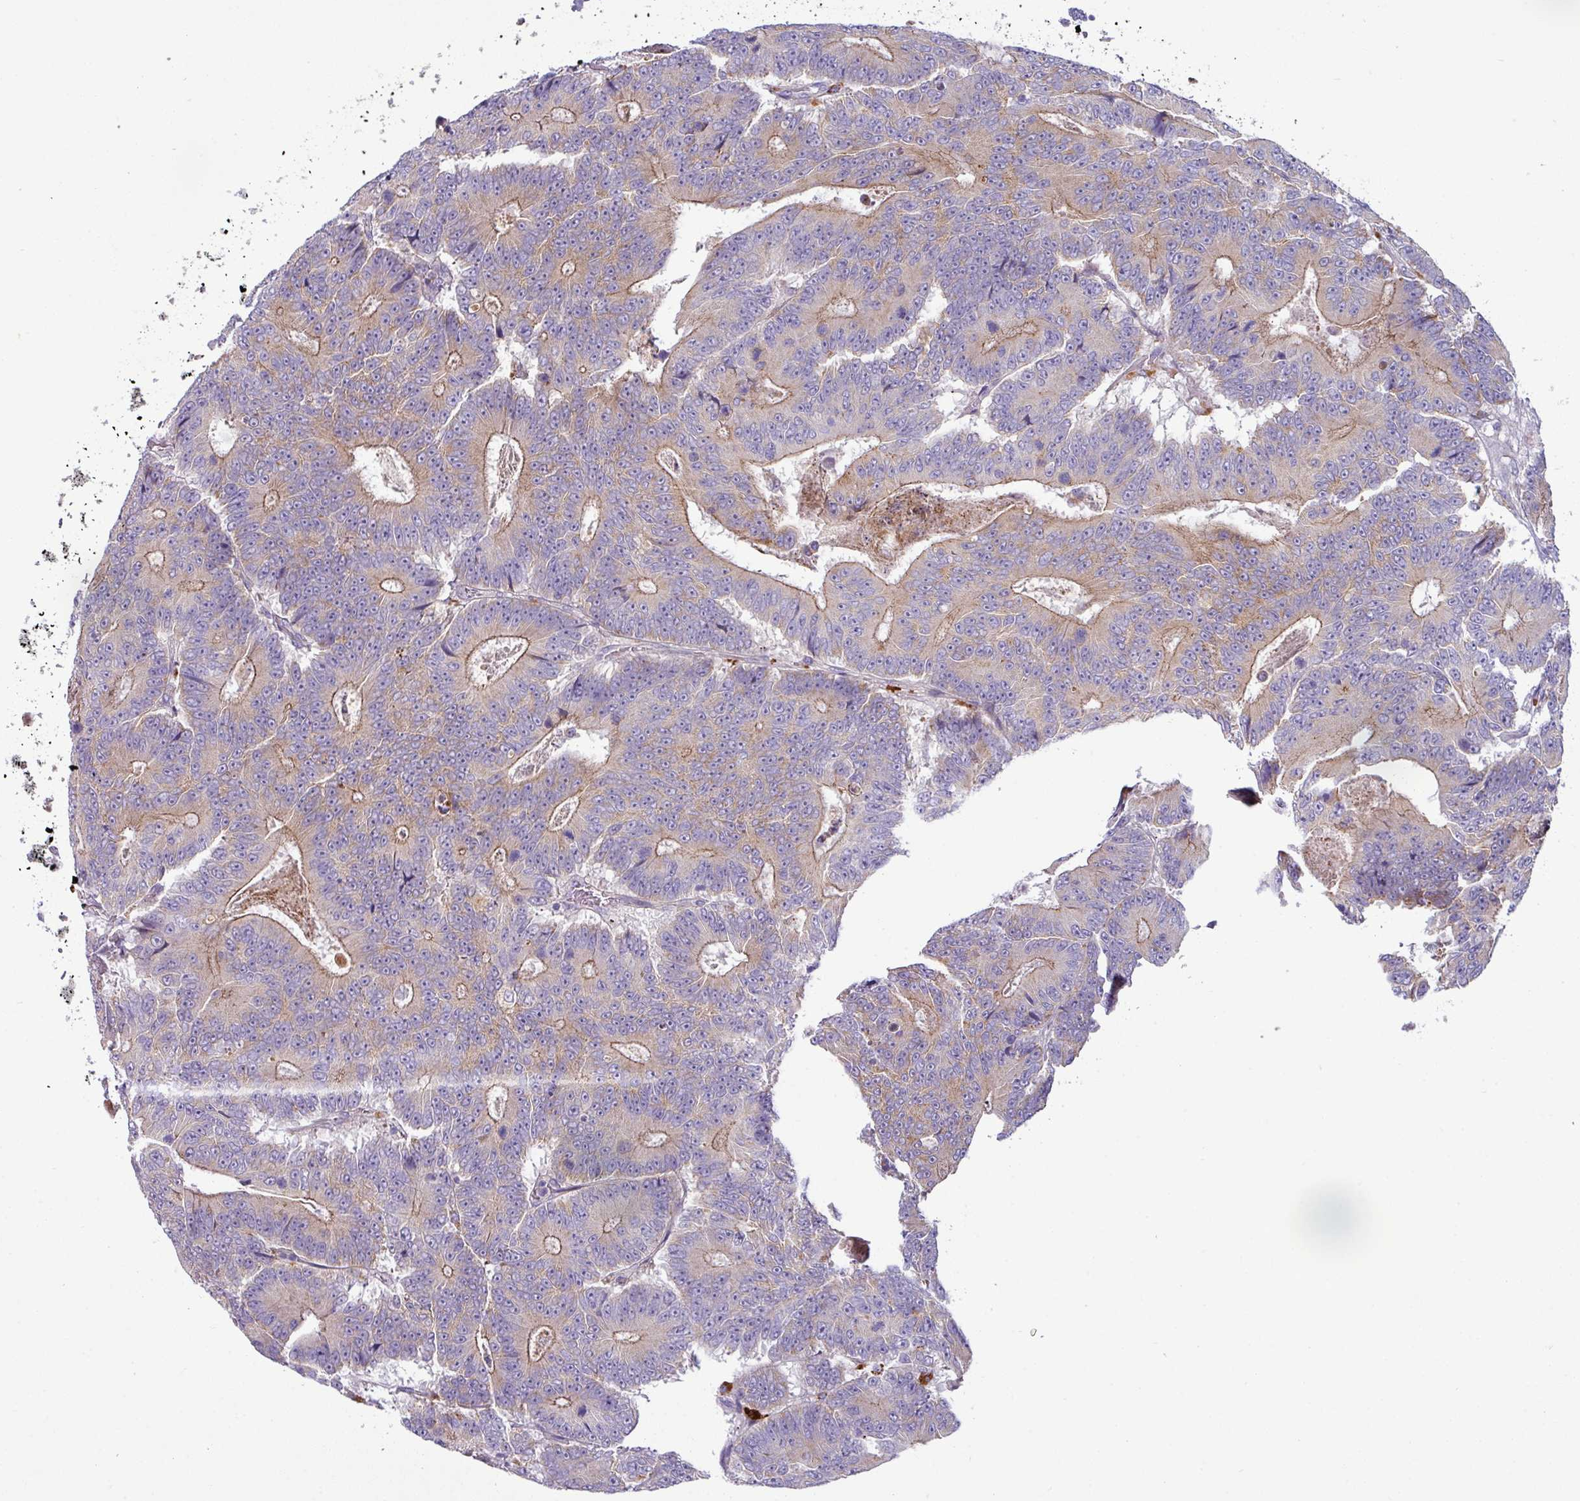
{"staining": {"intensity": "moderate", "quantity": "25%-75%", "location": "cytoplasmic/membranous"}, "tissue": "colorectal cancer", "cell_type": "Tumor cells", "image_type": "cancer", "snomed": [{"axis": "morphology", "description": "Adenocarcinoma, NOS"}, {"axis": "topography", "description": "Colon"}], "caption": "Immunohistochemical staining of human colorectal cancer (adenocarcinoma) demonstrates moderate cytoplasmic/membranous protein staining in approximately 25%-75% of tumor cells. The staining was performed using DAB (3,3'-diaminobenzidine) to visualize the protein expression in brown, while the nuclei were stained in blue with hematoxylin (Magnification: 20x).", "gene": "ACAP3", "patient": {"sex": "male", "age": 83}}